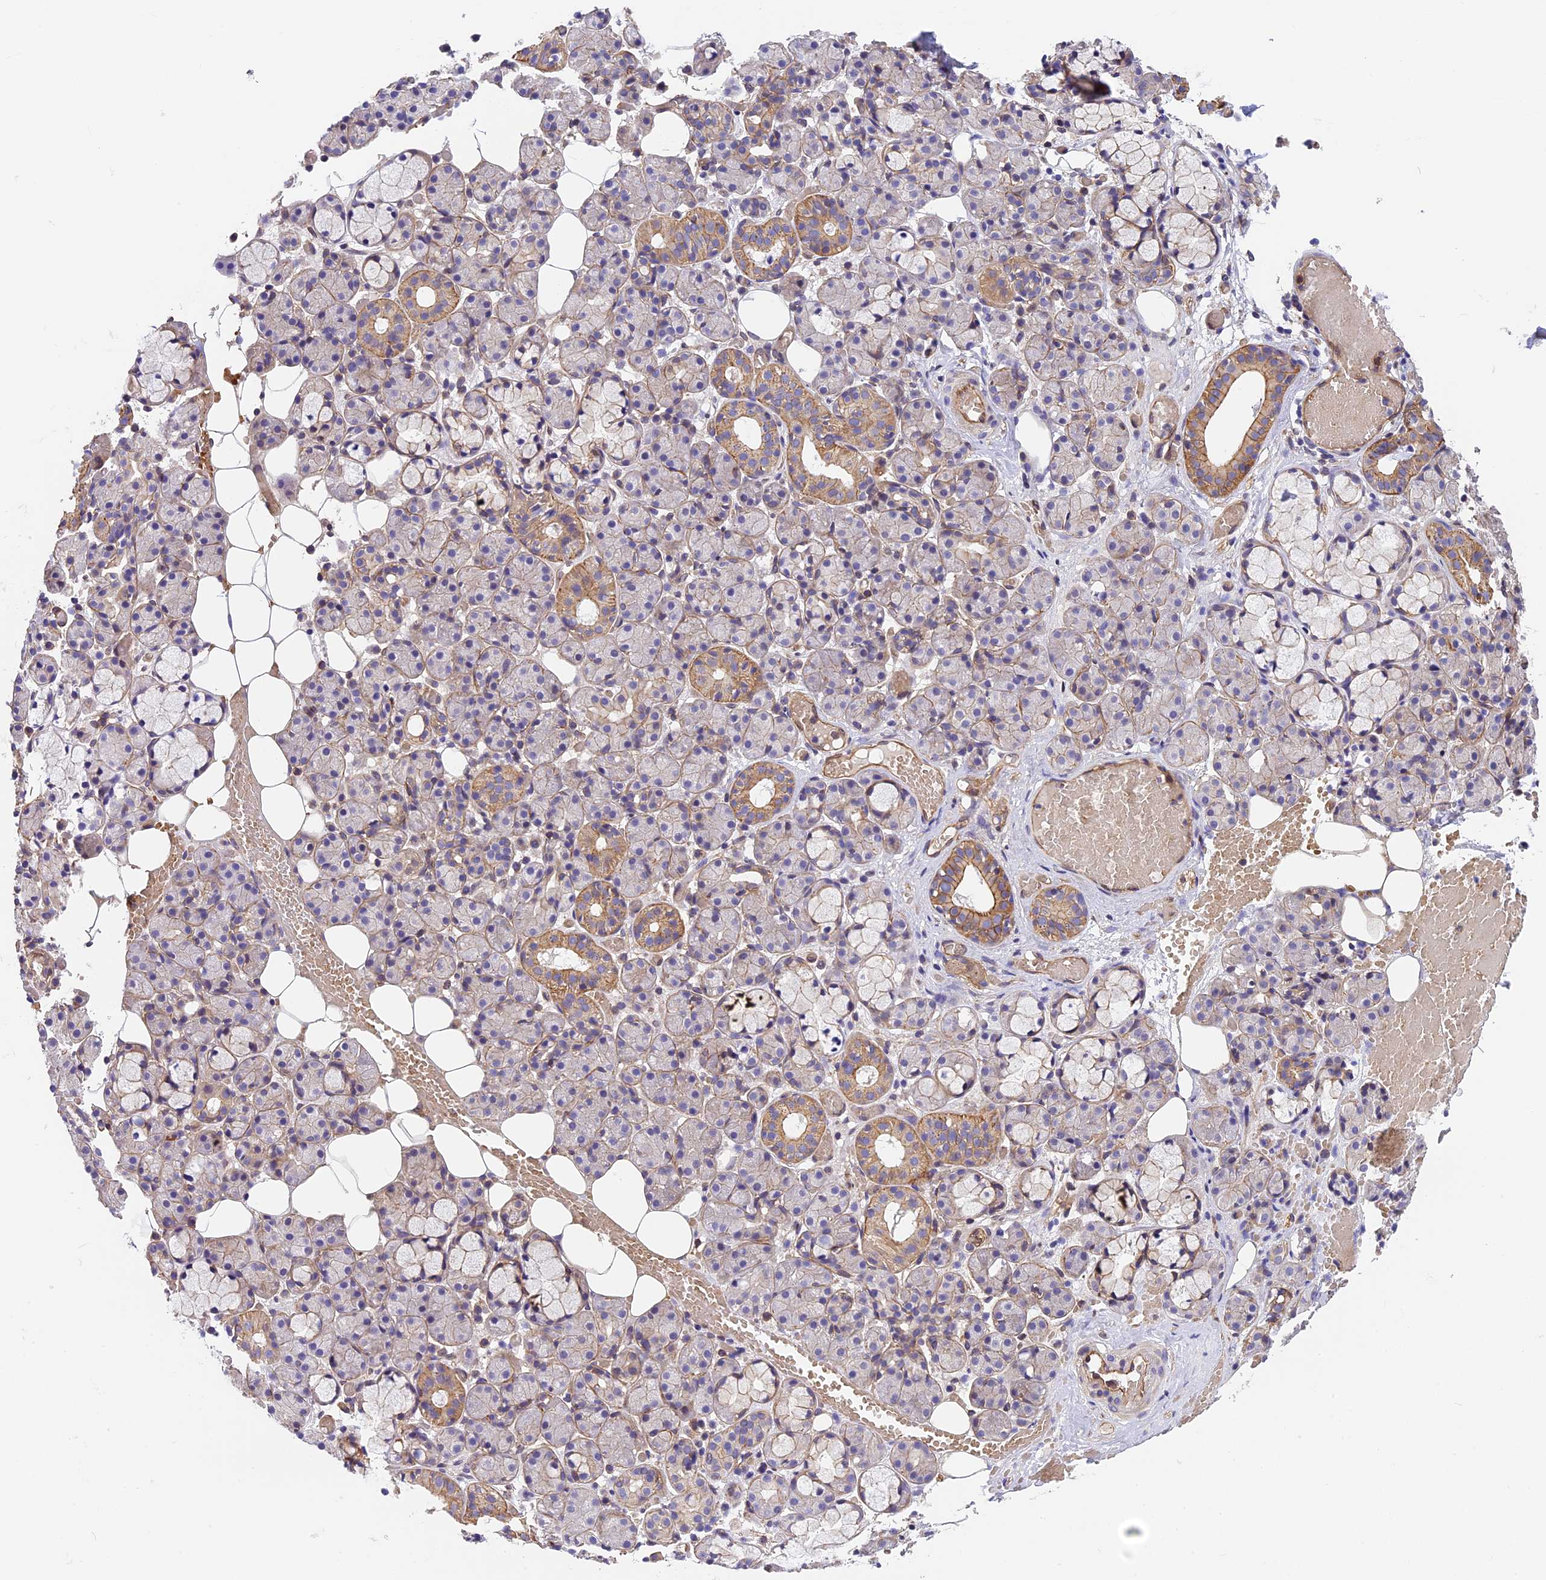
{"staining": {"intensity": "moderate", "quantity": "<25%", "location": "cytoplasmic/membranous"}, "tissue": "salivary gland", "cell_type": "Glandular cells", "image_type": "normal", "snomed": [{"axis": "morphology", "description": "Normal tissue, NOS"}, {"axis": "topography", "description": "Salivary gland"}], "caption": "The histopathology image shows immunohistochemical staining of unremarkable salivary gland. There is moderate cytoplasmic/membranous positivity is identified in approximately <25% of glandular cells. The protein of interest is shown in brown color, while the nuclei are stained blue.", "gene": "MED20", "patient": {"sex": "male", "age": 63}}